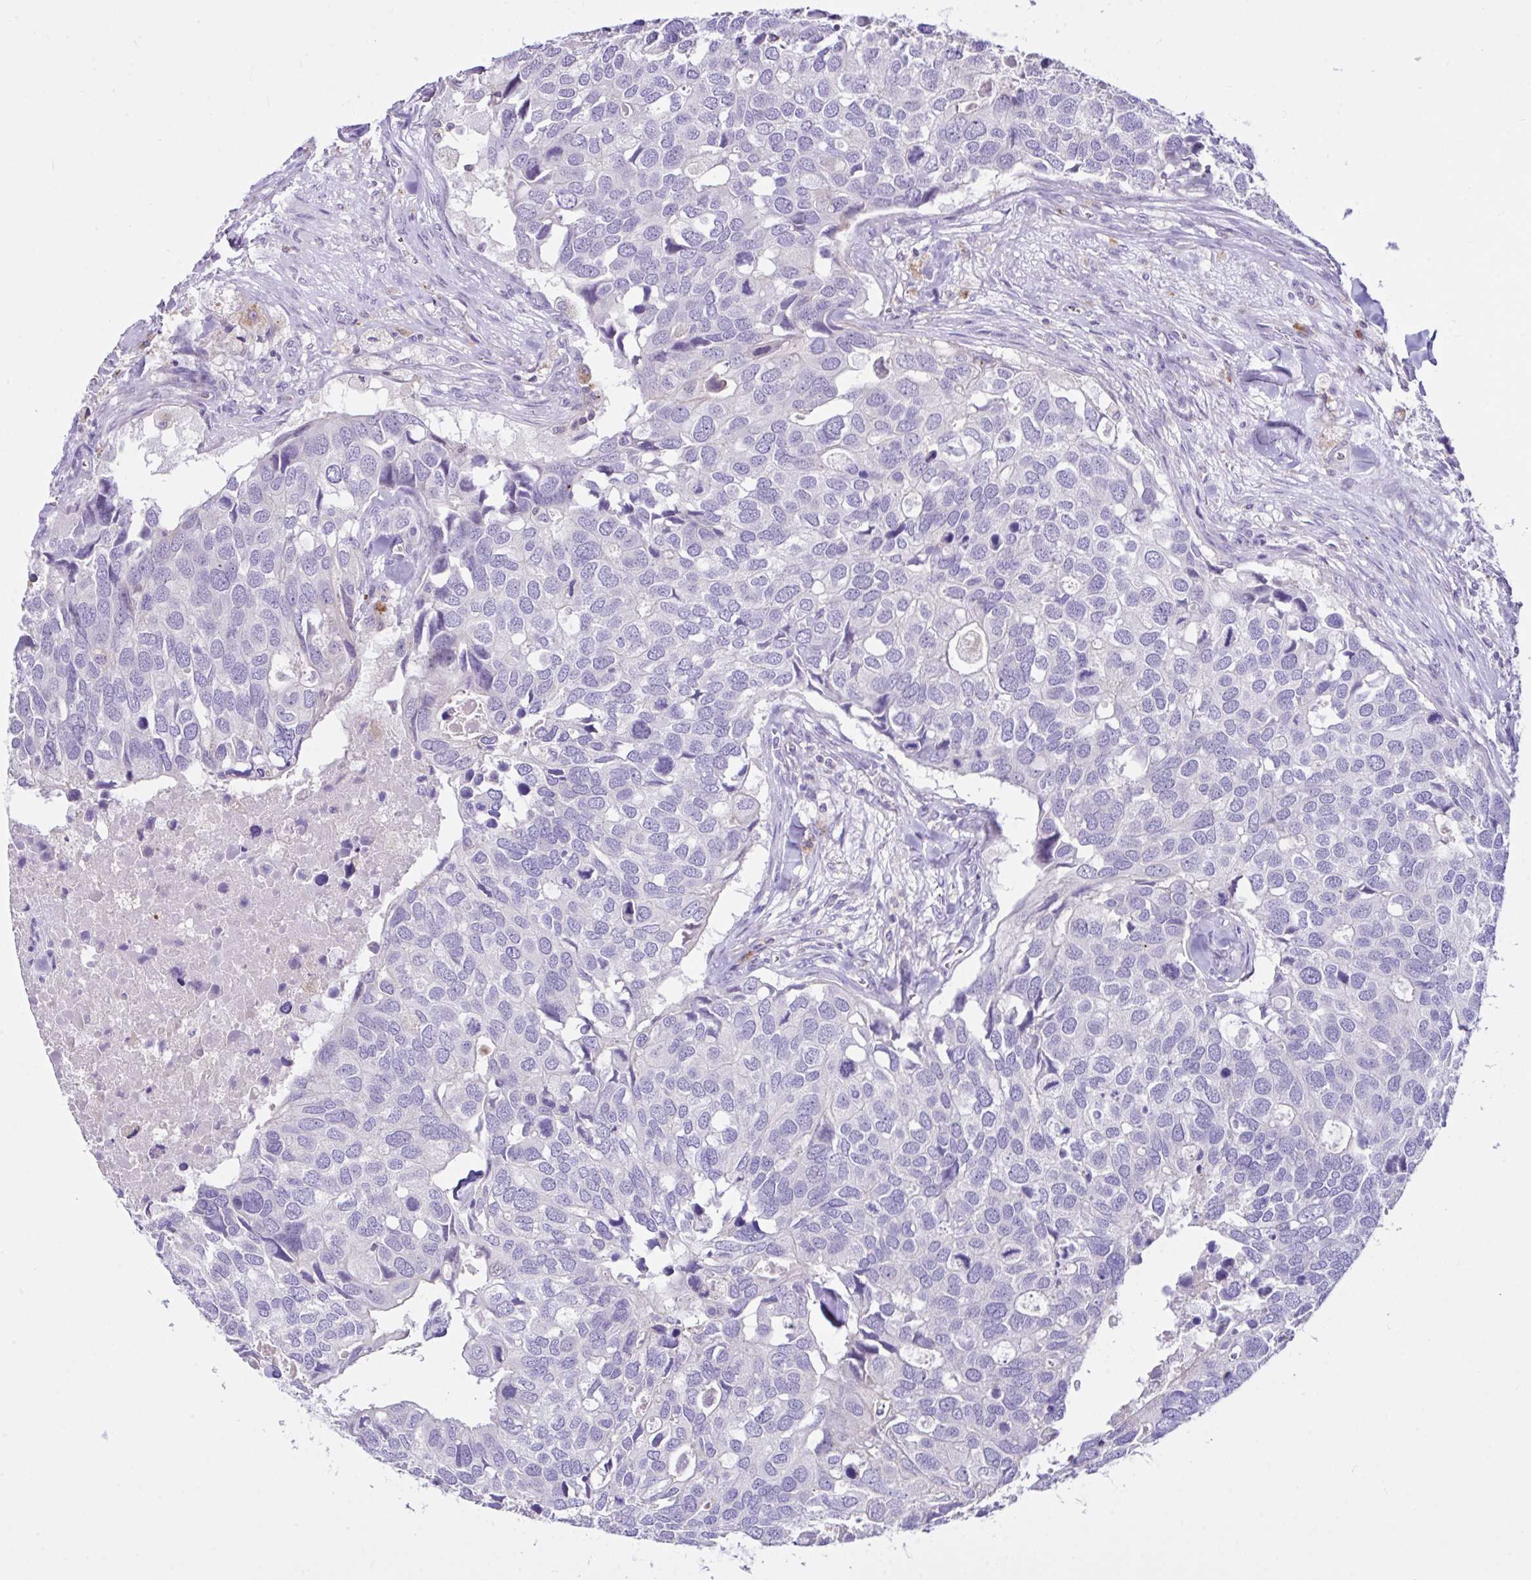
{"staining": {"intensity": "negative", "quantity": "none", "location": "none"}, "tissue": "breast cancer", "cell_type": "Tumor cells", "image_type": "cancer", "snomed": [{"axis": "morphology", "description": "Duct carcinoma"}, {"axis": "topography", "description": "Breast"}], "caption": "An image of human breast invasive ductal carcinoma is negative for staining in tumor cells. (Immunohistochemistry, brightfield microscopy, high magnification).", "gene": "D2HGDH", "patient": {"sex": "female", "age": 83}}